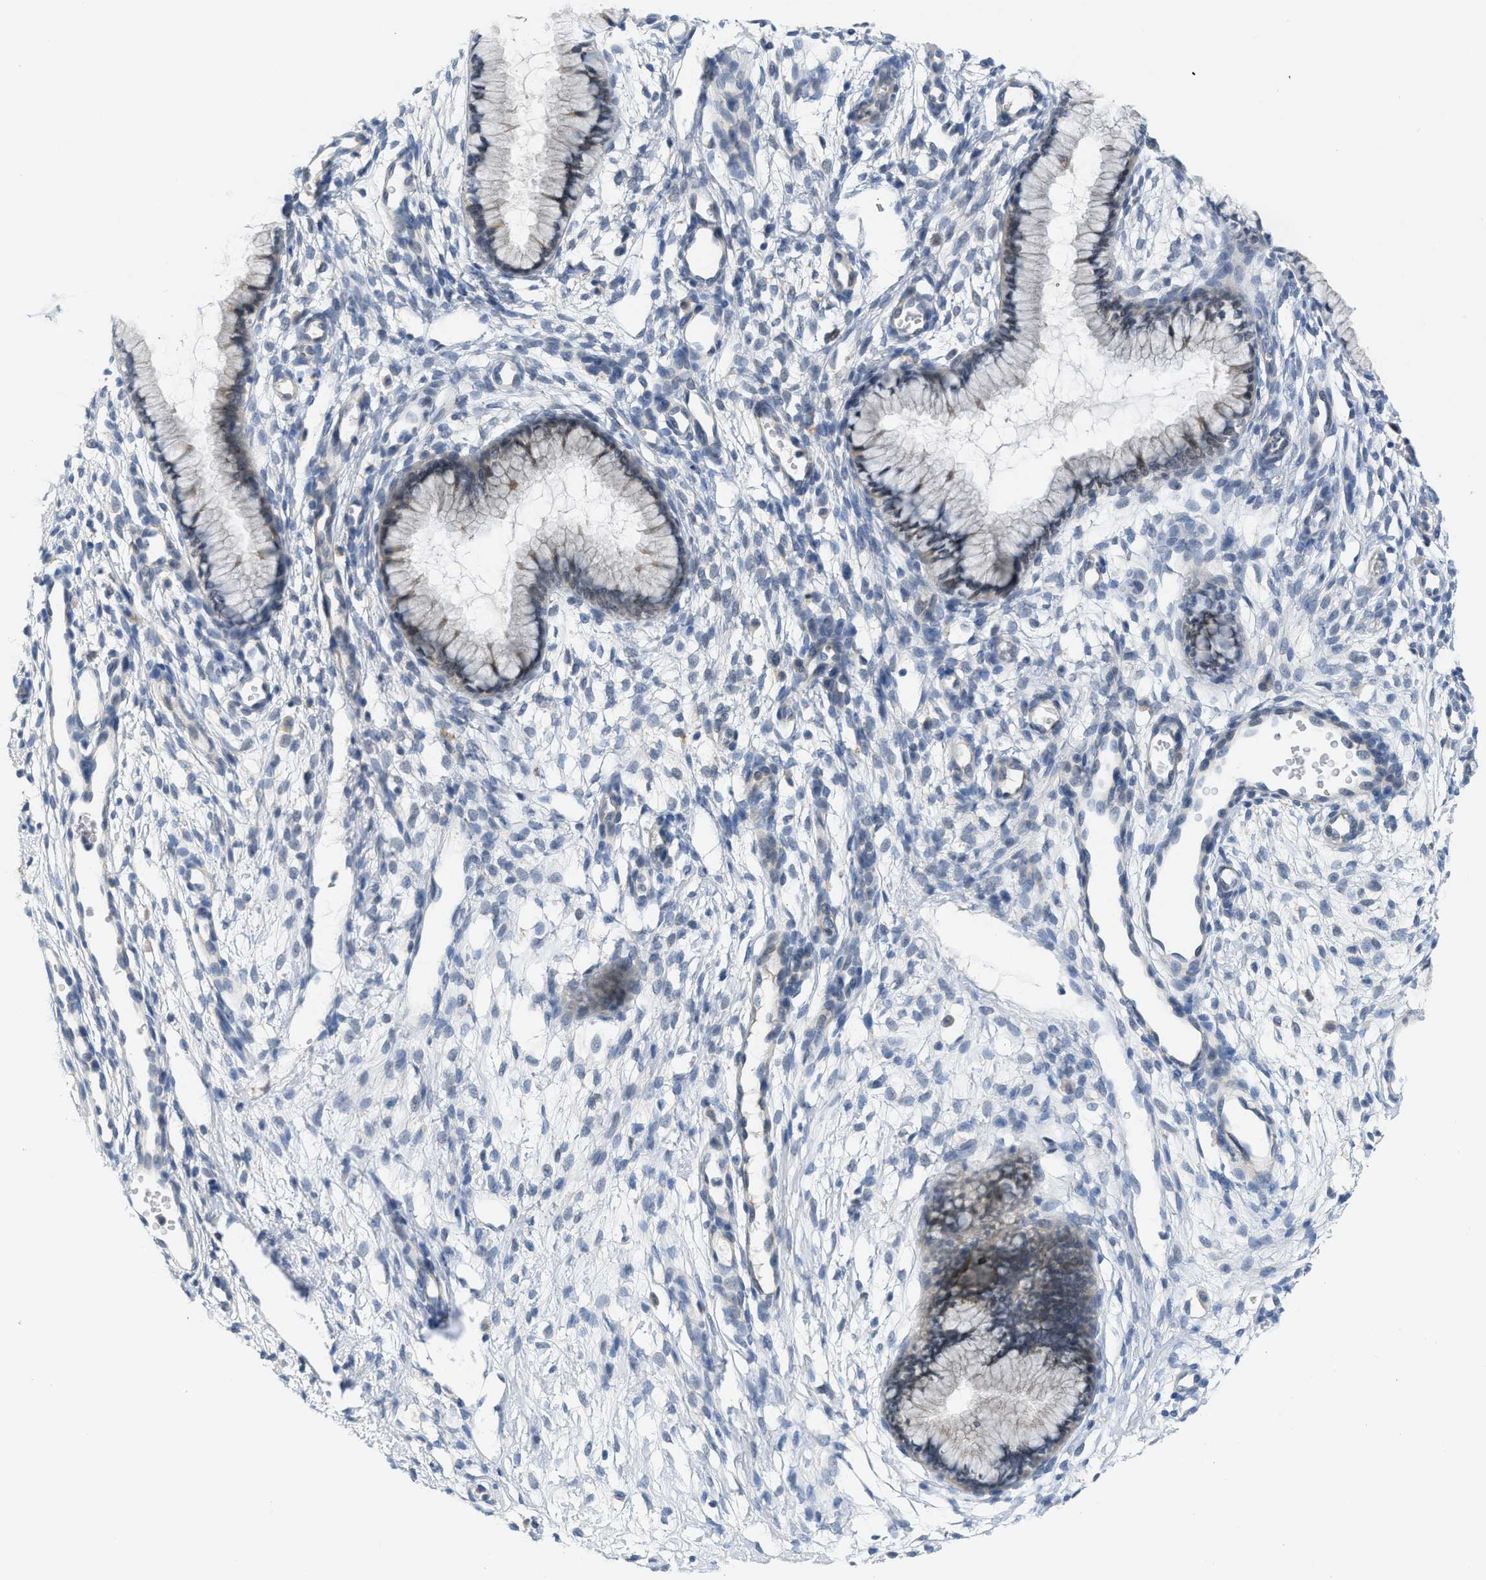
{"staining": {"intensity": "weak", "quantity": "<25%", "location": "cytoplasmic/membranous"}, "tissue": "cervix", "cell_type": "Glandular cells", "image_type": "normal", "snomed": [{"axis": "morphology", "description": "Normal tissue, NOS"}, {"axis": "topography", "description": "Cervix"}], "caption": "This is an immunohistochemistry histopathology image of benign cervix. There is no positivity in glandular cells.", "gene": "TNFAIP1", "patient": {"sex": "female", "age": 65}}